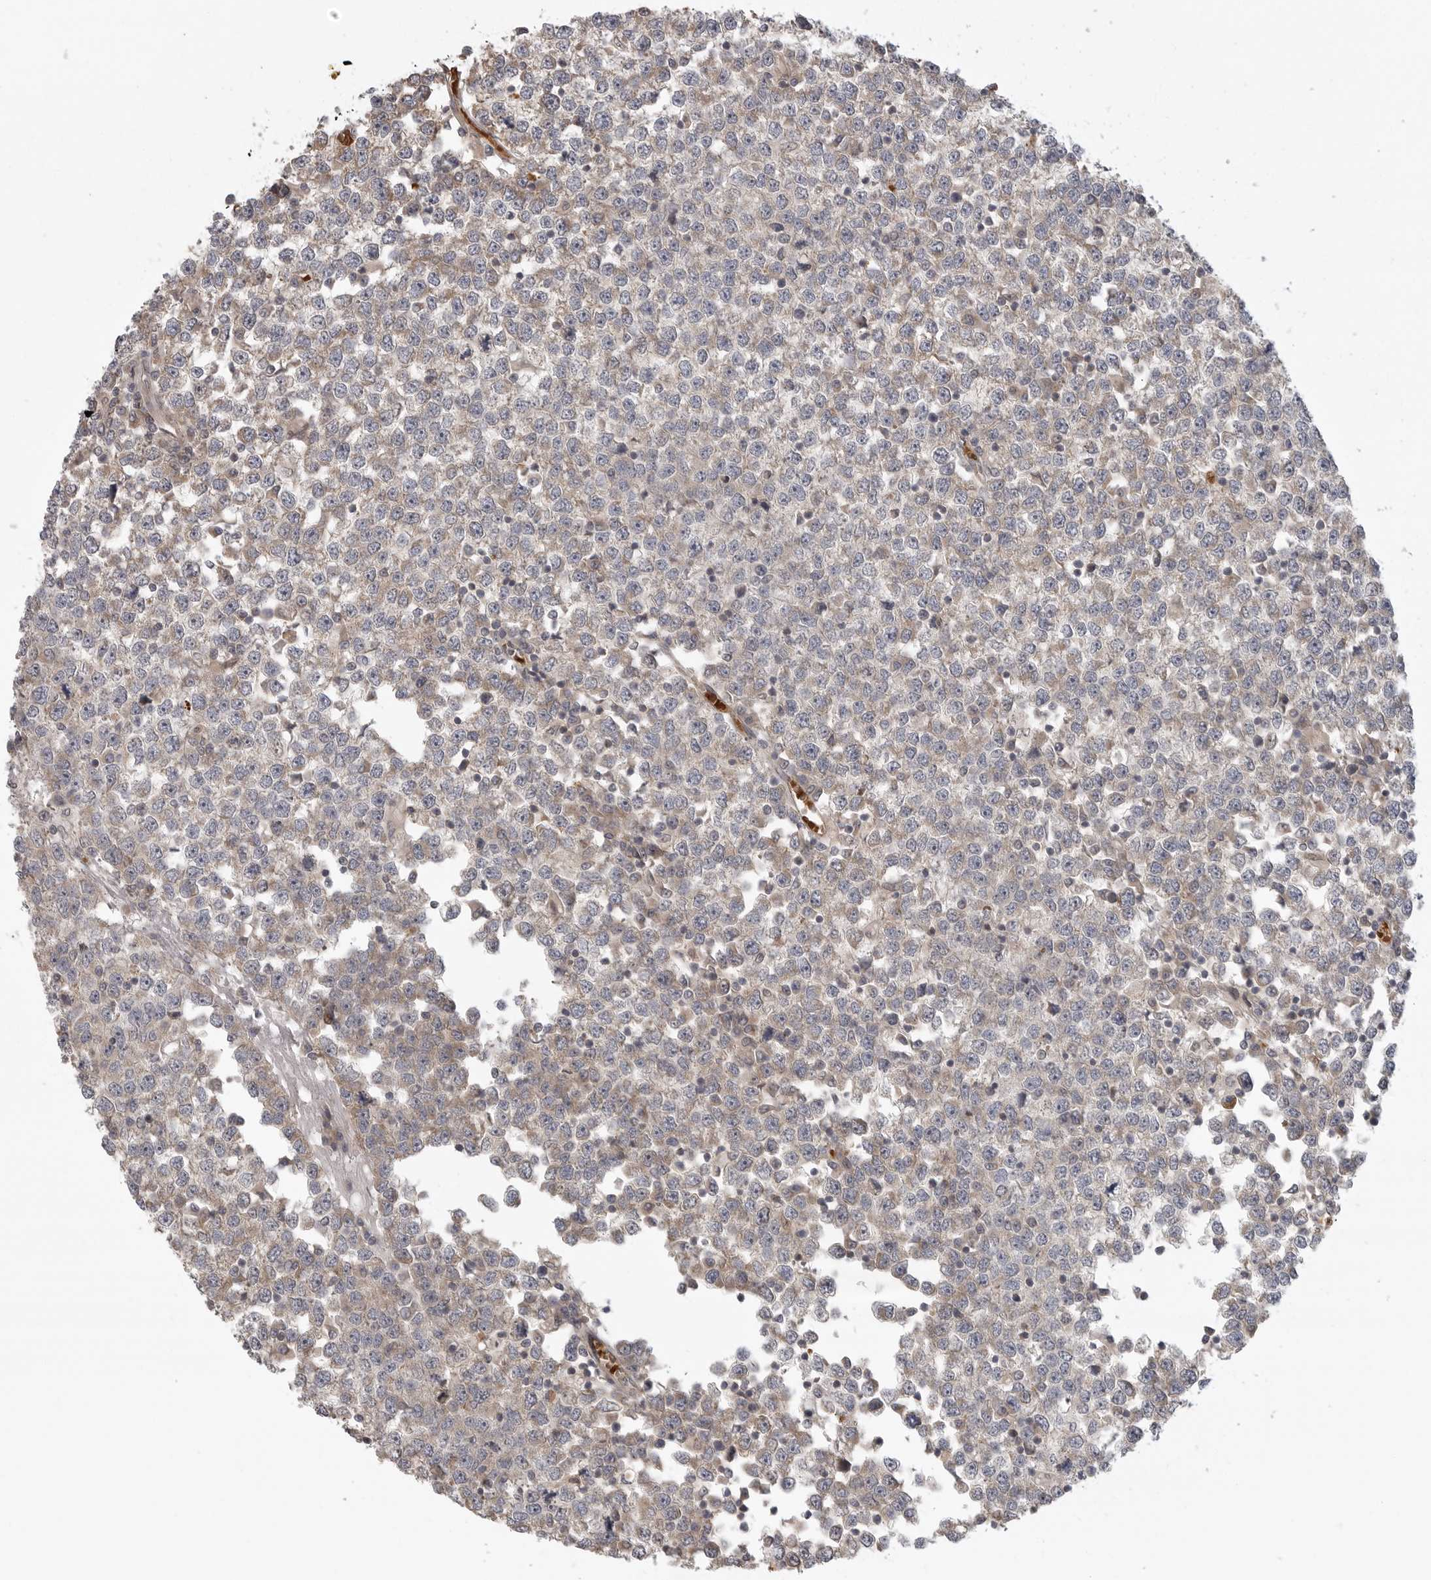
{"staining": {"intensity": "negative", "quantity": "none", "location": "none"}, "tissue": "testis cancer", "cell_type": "Tumor cells", "image_type": "cancer", "snomed": [{"axis": "morphology", "description": "Seminoma, NOS"}, {"axis": "topography", "description": "Testis"}], "caption": "The immunohistochemistry (IHC) histopathology image has no significant positivity in tumor cells of testis cancer (seminoma) tissue.", "gene": "CCPG1", "patient": {"sex": "male", "age": 65}}